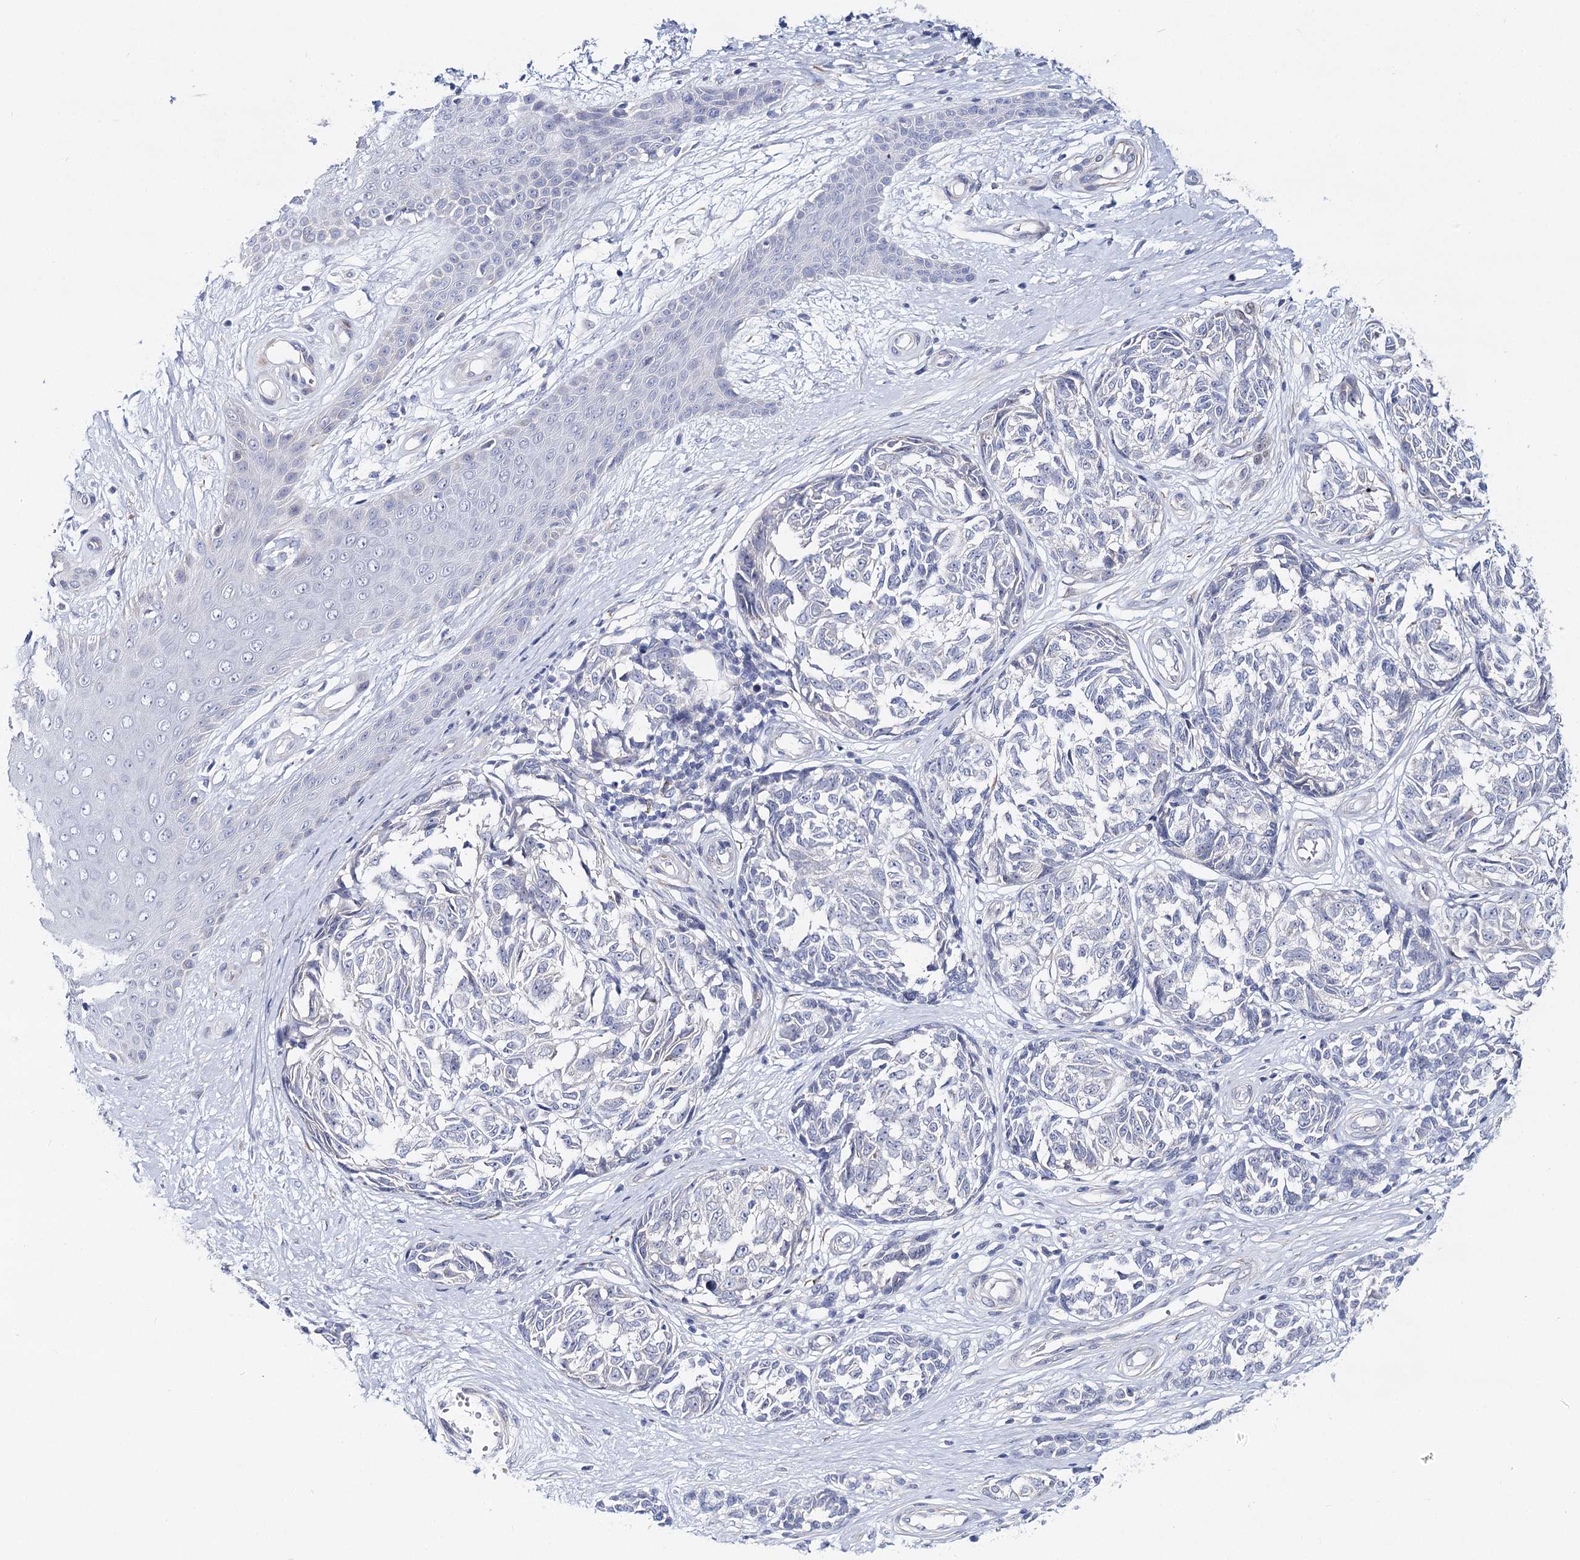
{"staining": {"intensity": "negative", "quantity": "none", "location": "none"}, "tissue": "melanoma", "cell_type": "Tumor cells", "image_type": "cancer", "snomed": [{"axis": "morphology", "description": "Malignant melanoma, NOS"}, {"axis": "topography", "description": "Skin"}], "caption": "This is a histopathology image of immunohistochemistry staining of melanoma, which shows no staining in tumor cells. The staining was performed using DAB (3,3'-diaminobenzidine) to visualize the protein expression in brown, while the nuclei were stained in blue with hematoxylin (Magnification: 20x).", "gene": "TEX12", "patient": {"sex": "female", "age": 64}}